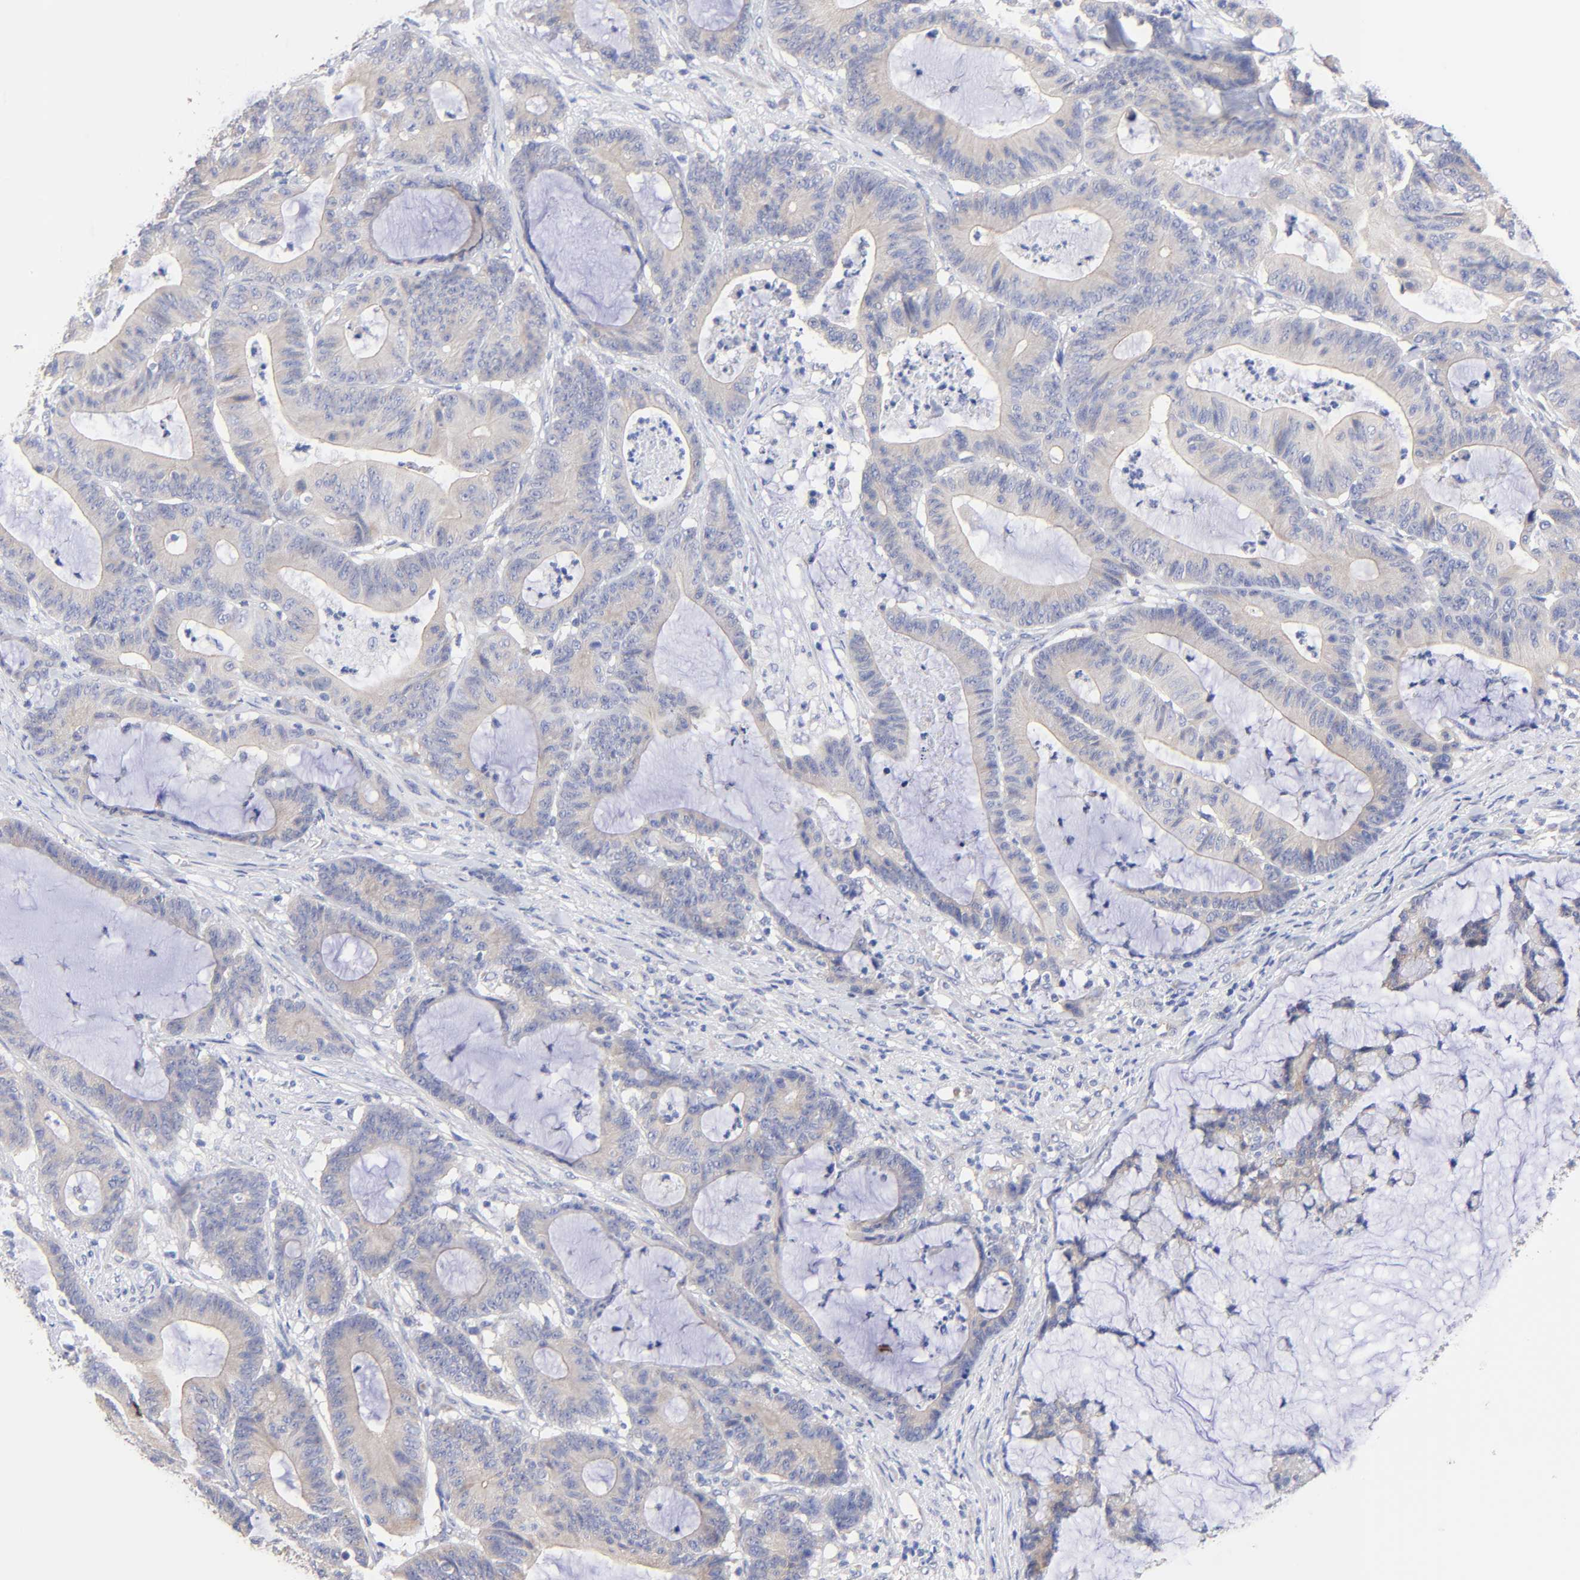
{"staining": {"intensity": "weak", "quantity": ">75%", "location": "cytoplasmic/membranous"}, "tissue": "colorectal cancer", "cell_type": "Tumor cells", "image_type": "cancer", "snomed": [{"axis": "morphology", "description": "Adenocarcinoma, NOS"}, {"axis": "topography", "description": "Colon"}], "caption": "Immunohistochemical staining of human colorectal cancer demonstrates low levels of weak cytoplasmic/membranous staining in approximately >75% of tumor cells. Nuclei are stained in blue.", "gene": "TNFRSF13C", "patient": {"sex": "female", "age": 84}}